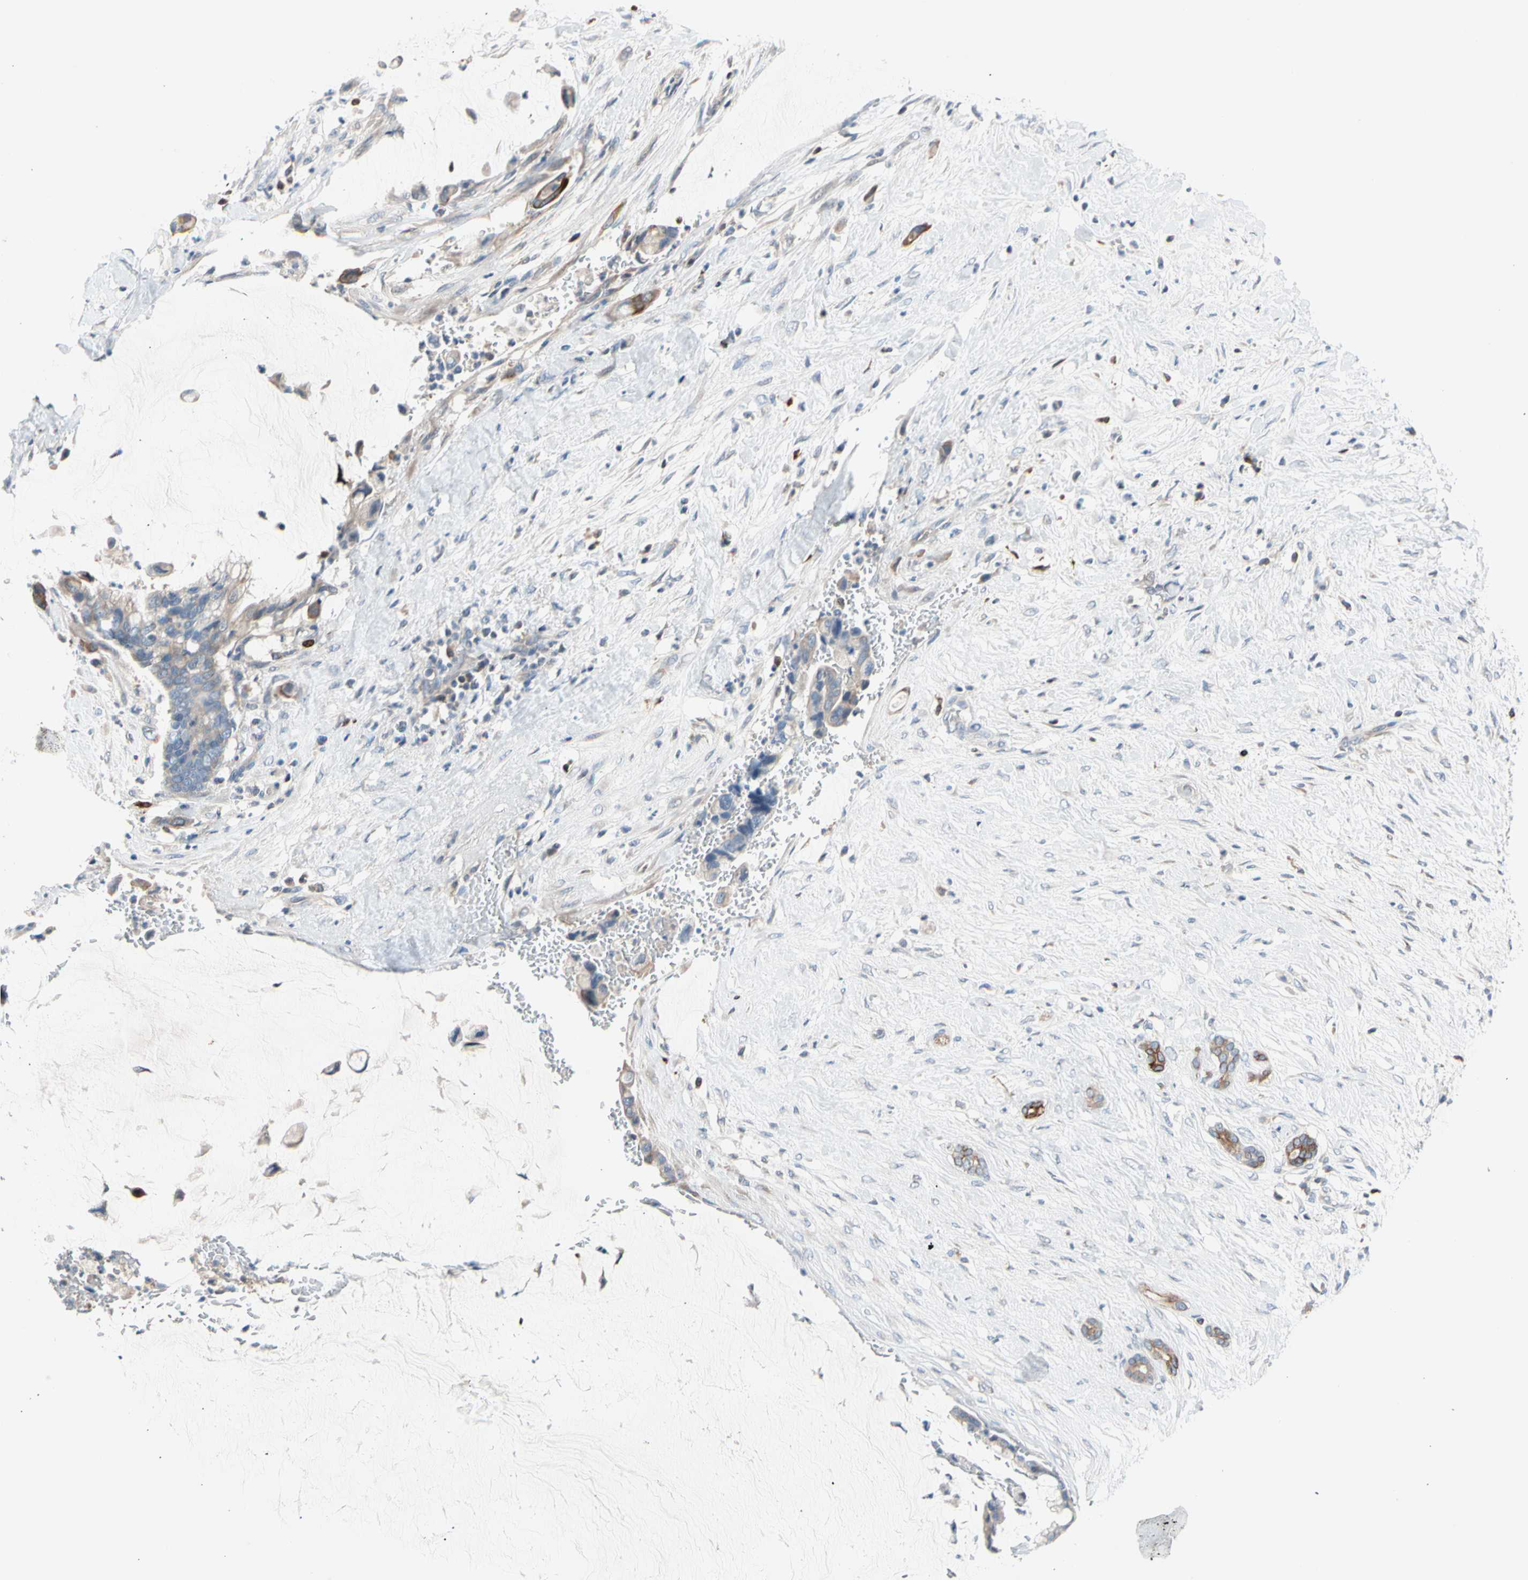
{"staining": {"intensity": "negative", "quantity": "none", "location": "none"}, "tissue": "pancreatic cancer", "cell_type": "Tumor cells", "image_type": "cancer", "snomed": [{"axis": "morphology", "description": "Adenocarcinoma, NOS"}, {"axis": "topography", "description": "Pancreas"}], "caption": "Pancreatic adenocarcinoma was stained to show a protein in brown. There is no significant expression in tumor cells.", "gene": "MAP3K3", "patient": {"sex": "male", "age": 41}}